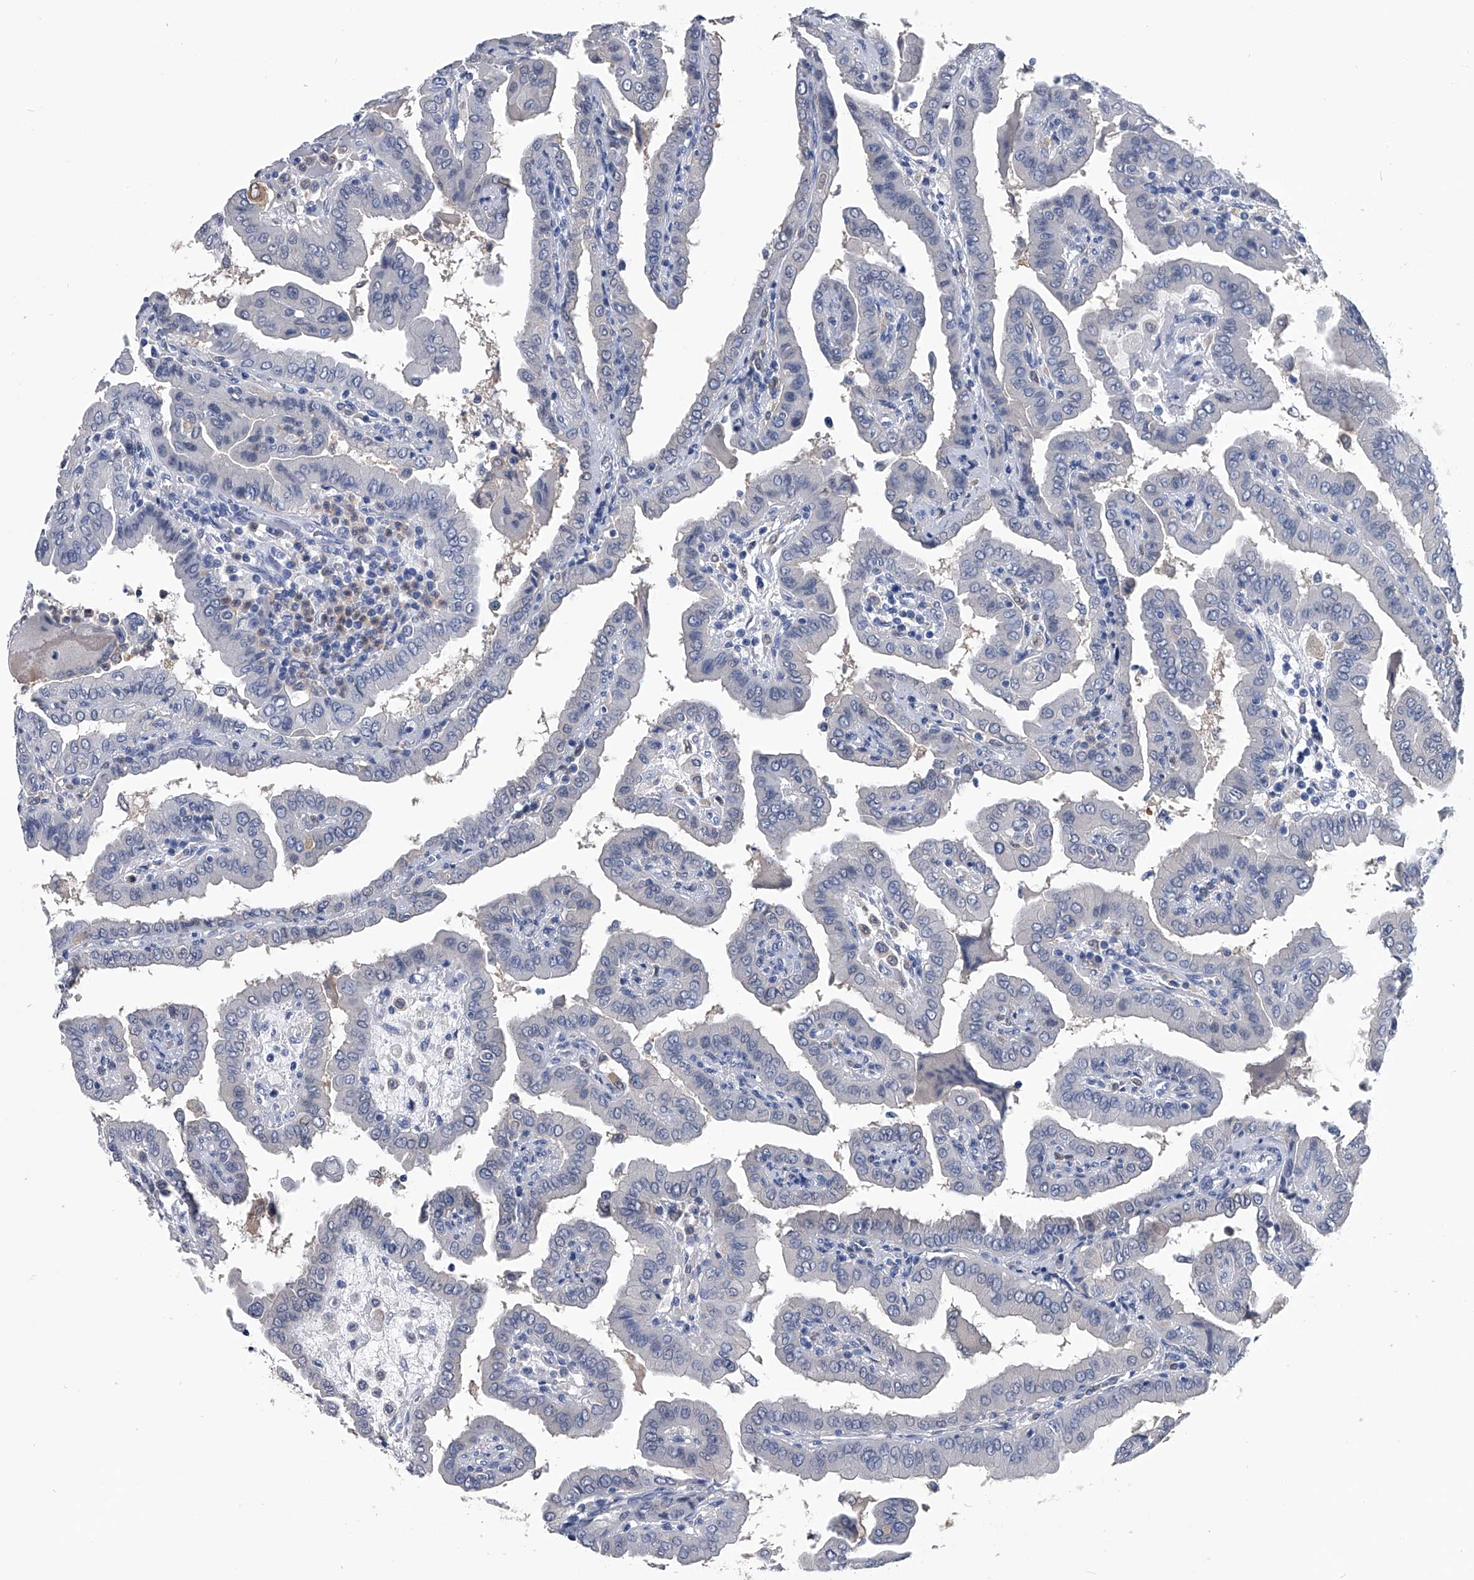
{"staining": {"intensity": "negative", "quantity": "none", "location": "none"}, "tissue": "thyroid cancer", "cell_type": "Tumor cells", "image_type": "cancer", "snomed": [{"axis": "morphology", "description": "Papillary adenocarcinoma, NOS"}, {"axis": "topography", "description": "Thyroid gland"}], "caption": "Thyroid papillary adenocarcinoma was stained to show a protein in brown. There is no significant positivity in tumor cells.", "gene": "PDXK", "patient": {"sex": "male", "age": 33}}